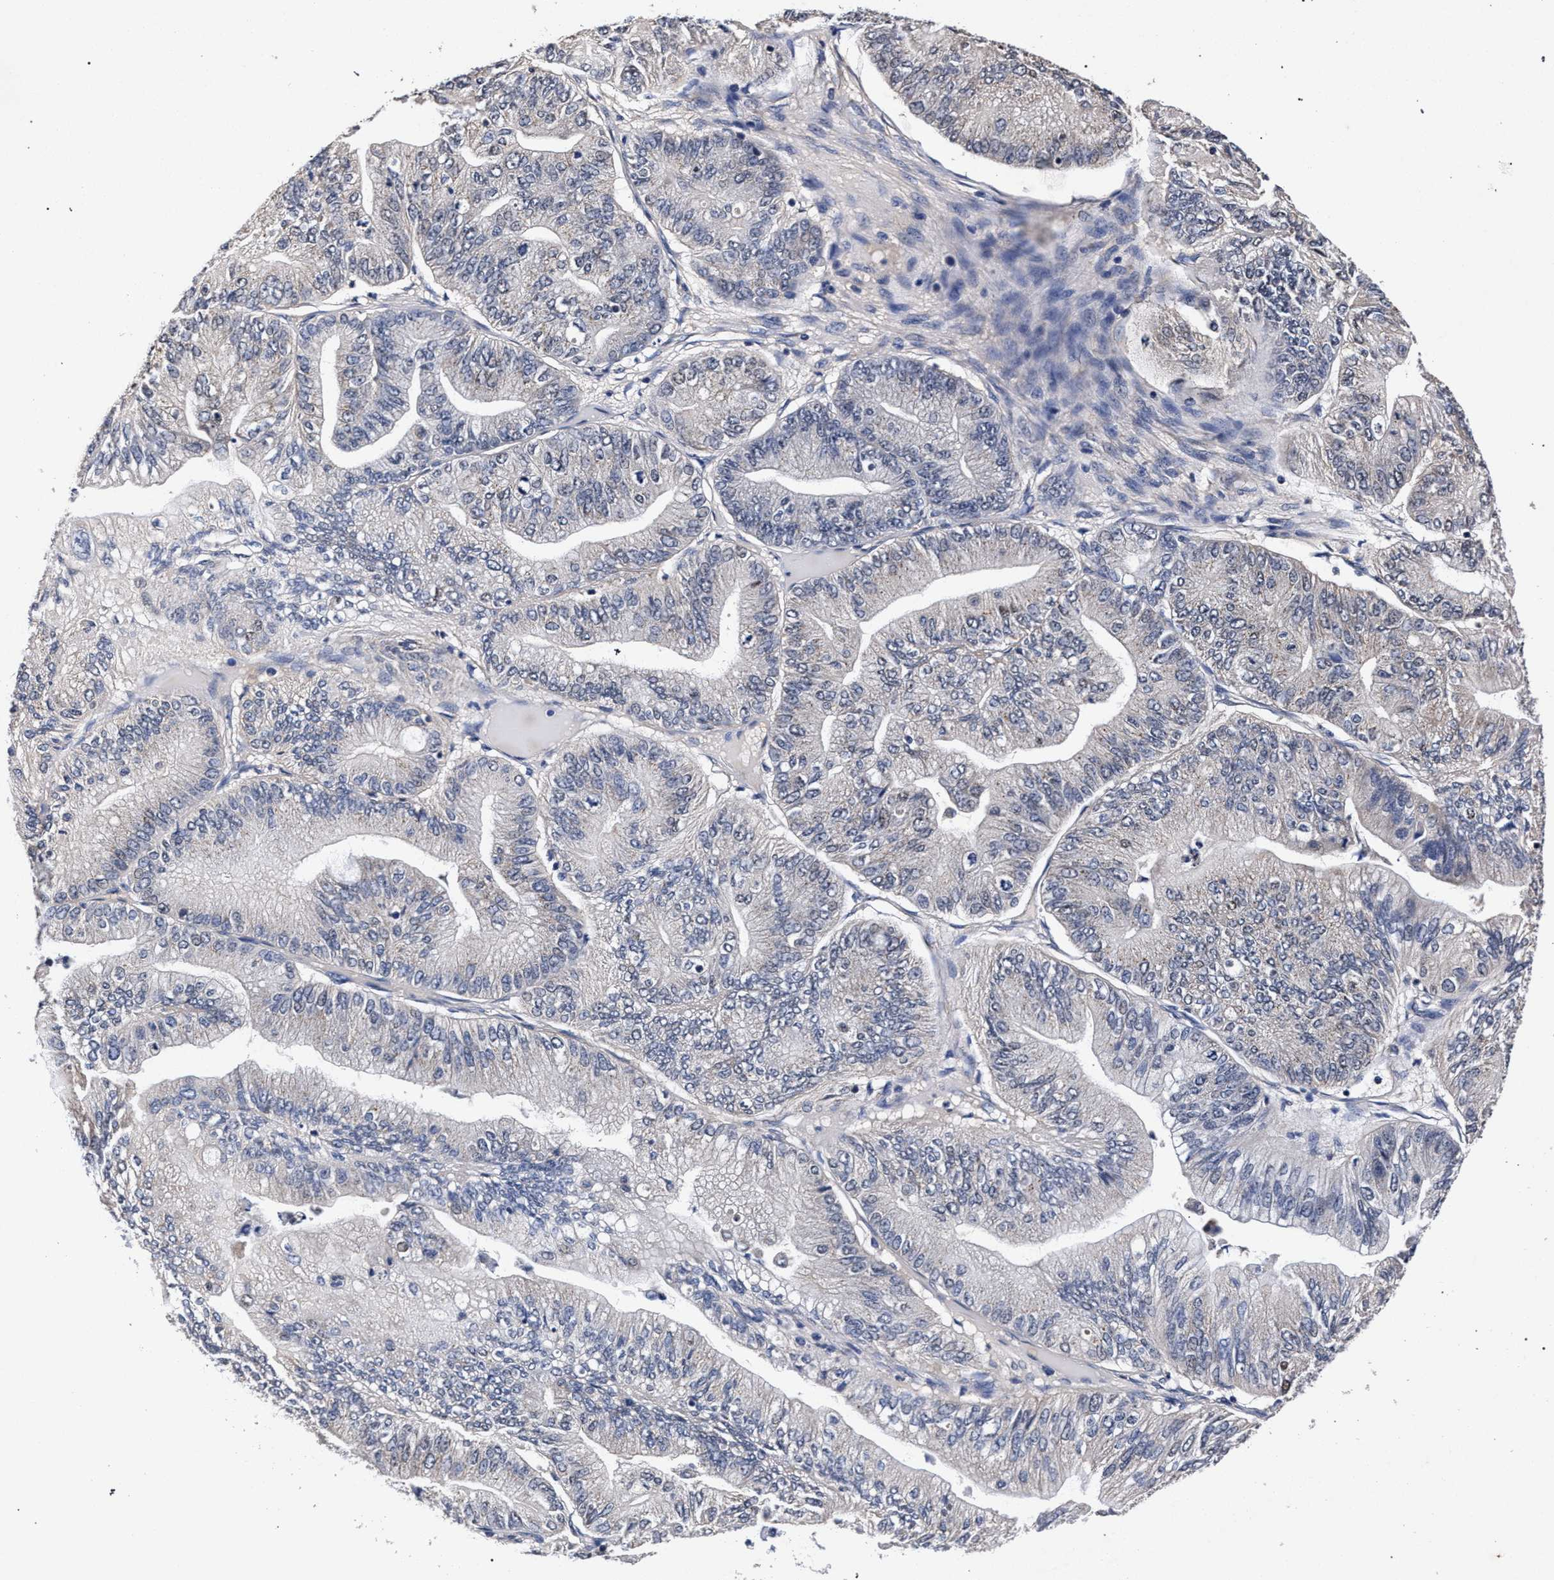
{"staining": {"intensity": "negative", "quantity": "none", "location": "none"}, "tissue": "ovarian cancer", "cell_type": "Tumor cells", "image_type": "cancer", "snomed": [{"axis": "morphology", "description": "Cystadenocarcinoma, mucinous, NOS"}, {"axis": "topography", "description": "Ovary"}], "caption": "Immunohistochemical staining of human mucinous cystadenocarcinoma (ovarian) reveals no significant expression in tumor cells. (DAB (3,3'-diaminobenzidine) immunohistochemistry visualized using brightfield microscopy, high magnification).", "gene": "CFAP95", "patient": {"sex": "female", "age": 61}}